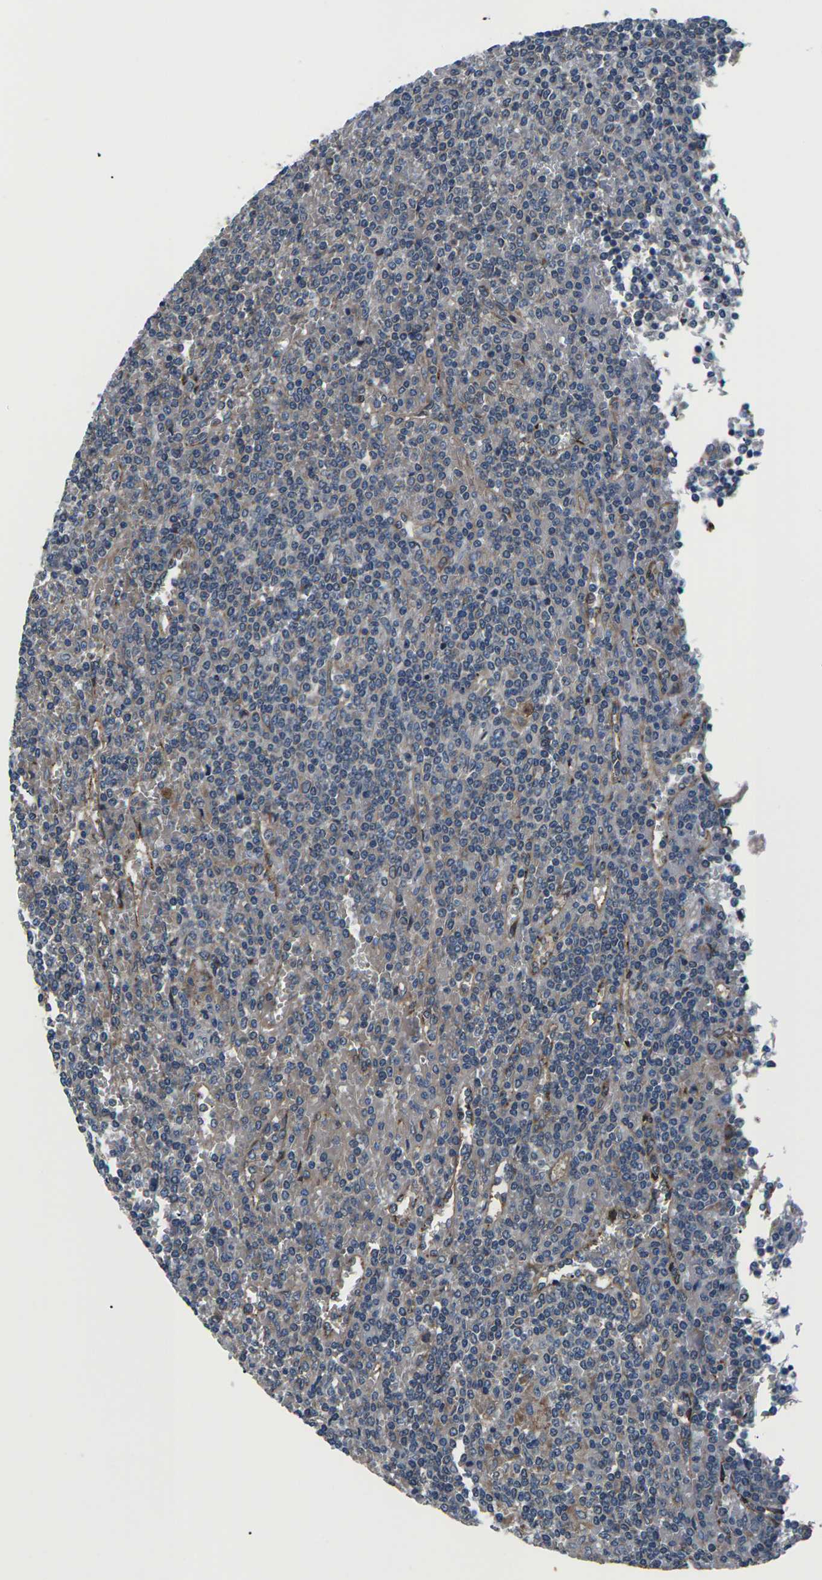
{"staining": {"intensity": "negative", "quantity": "none", "location": "none"}, "tissue": "lymphoma", "cell_type": "Tumor cells", "image_type": "cancer", "snomed": [{"axis": "morphology", "description": "Malignant lymphoma, non-Hodgkin's type, Low grade"}, {"axis": "topography", "description": "Spleen"}], "caption": "A photomicrograph of malignant lymphoma, non-Hodgkin's type (low-grade) stained for a protein exhibits no brown staining in tumor cells. The staining was performed using DAB (3,3'-diaminobenzidine) to visualize the protein expression in brown, while the nuclei were stained in blue with hematoxylin (Magnification: 20x).", "gene": "GABRP", "patient": {"sex": "female", "age": 19}}